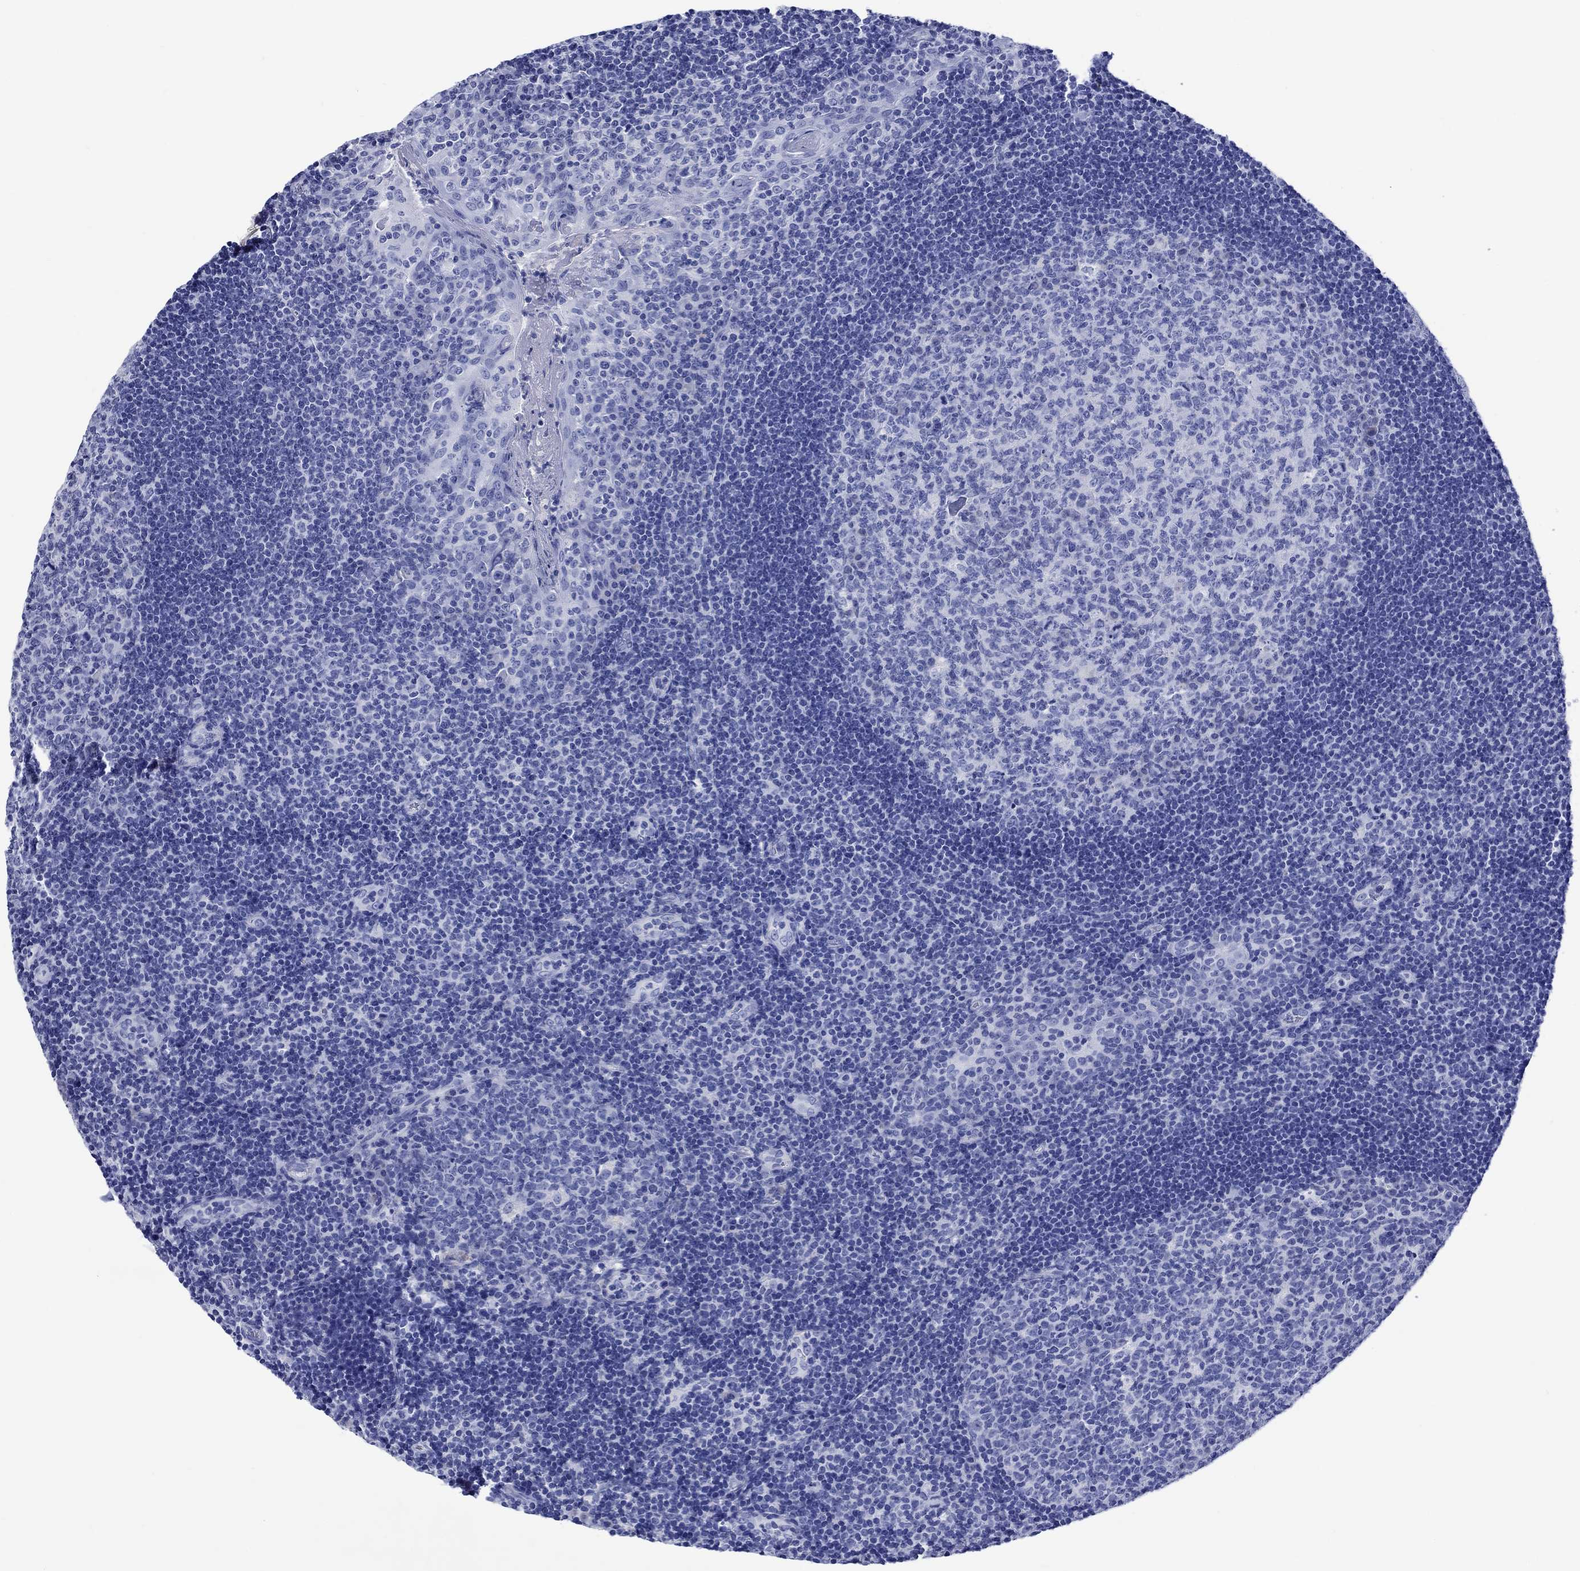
{"staining": {"intensity": "negative", "quantity": "none", "location": "none"}, "tissue": "tonsil", "cell_type": "Germinal center cells", "image_type": "normal", "snomed": [{"axis": "morphology", "description": "Normal tissue, NOS"}, {"axis": "topography", "description": "Tonsil"}], "caption": "The photomicrograph exhibits no significant staining in germinal center cells of tonsil. The staining was performed using DAB to visualize the protein expression in brown, while the nuclei were stained in blue with hematoxylin (Magnification: 20x).", "gene": "CACNG3", "patient": {"sex": "female", "age": 13}}